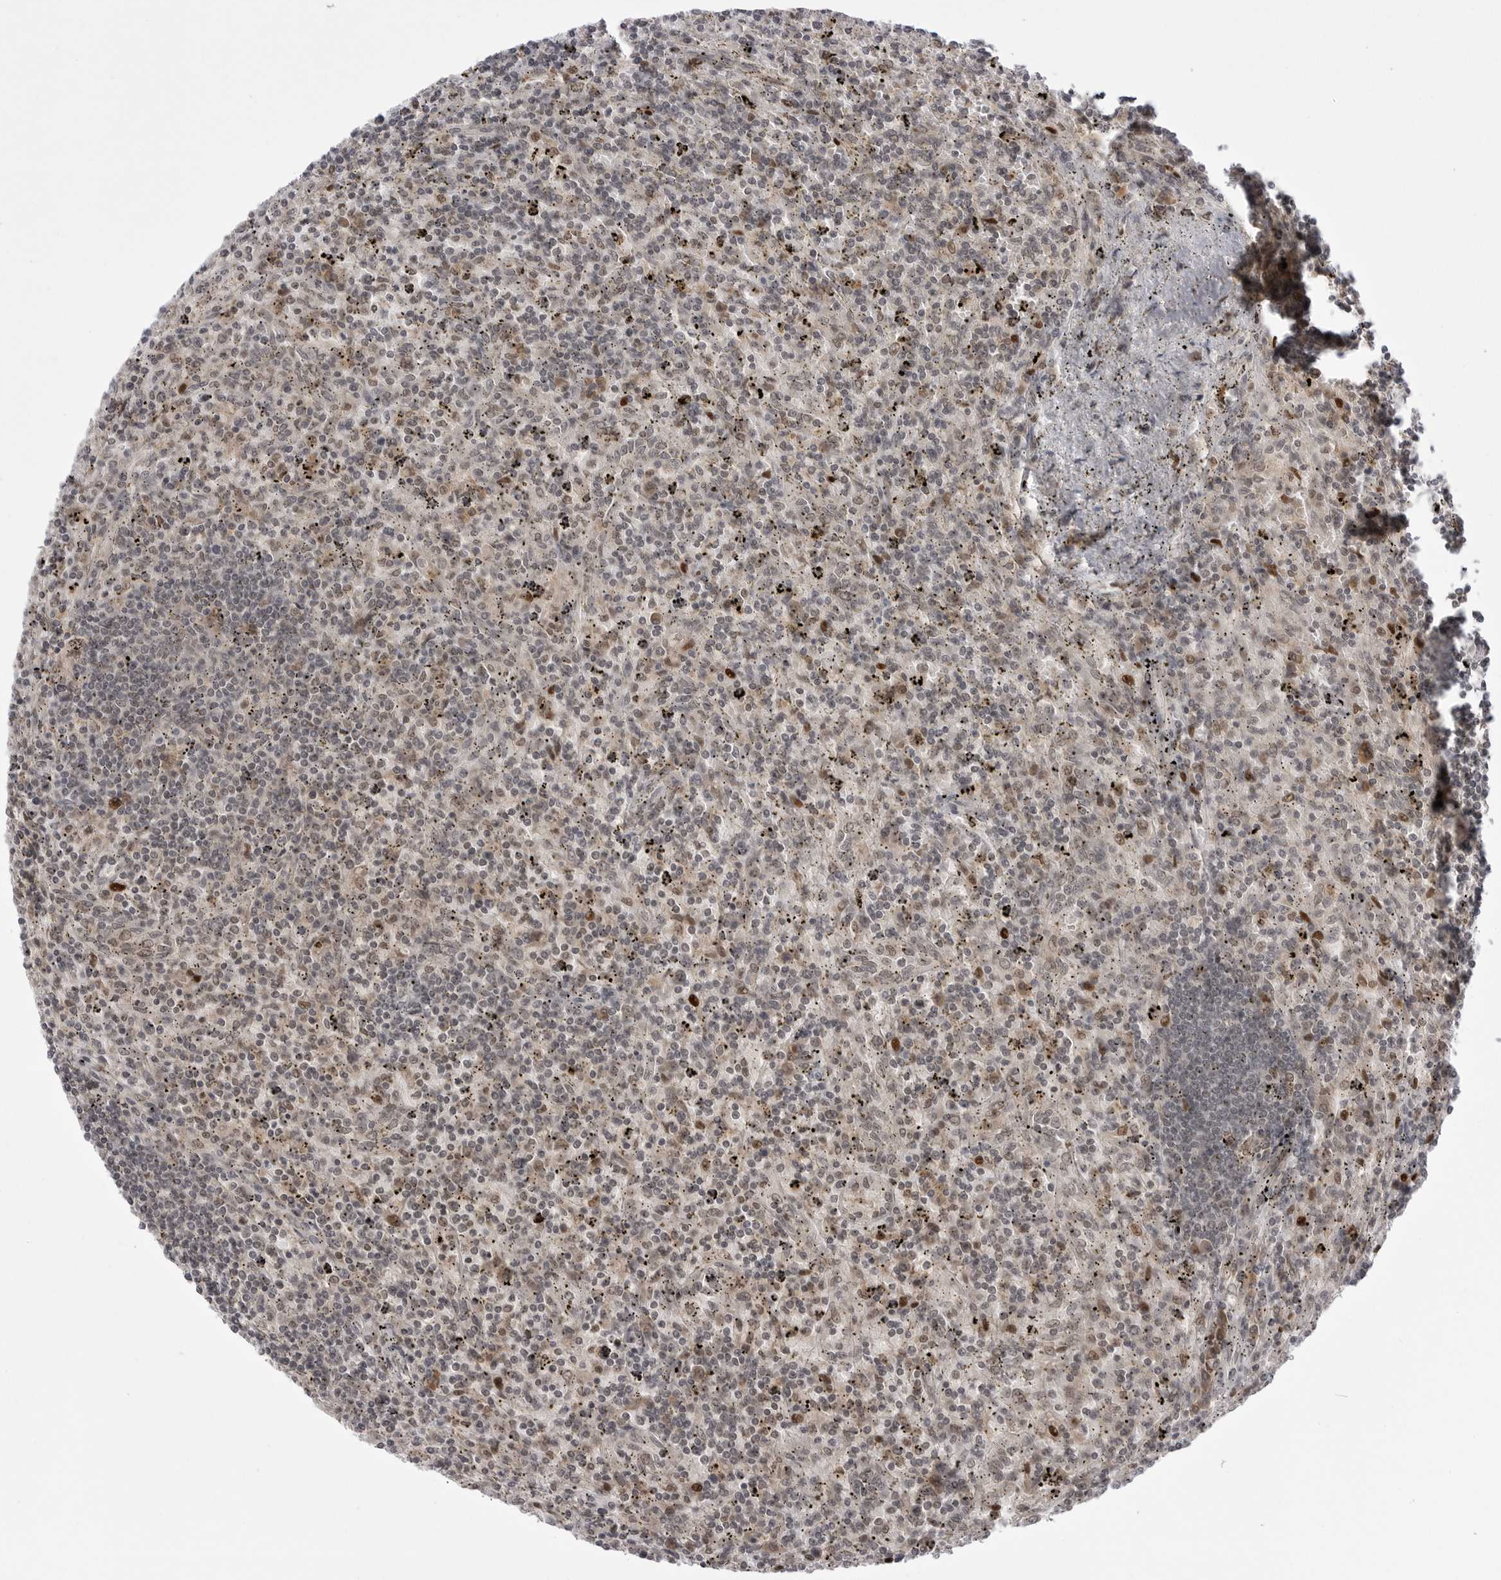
{"staining": {"intensity": "negative", "quantity": "none", "location": "none"}, "tissue": "lymphoma", "cell_type": "Tumor cells", "image_type": "cancer", "snomed": [{"axis": "morphology", "description": "Malignant lymphoma, non-Hodgkin's type, Low grade"}, {"axis": "topography", "description": "Spleen"}], "caption": "Immunohistochemistry (IHC) image of malignant lymphoma, non-Hodgkin's type (low-grade) stained for a protein (brown), which reveals no expression in tumor cells.", "gene": "PTK2B", "patient": {"sex": "male", "age": 76}}